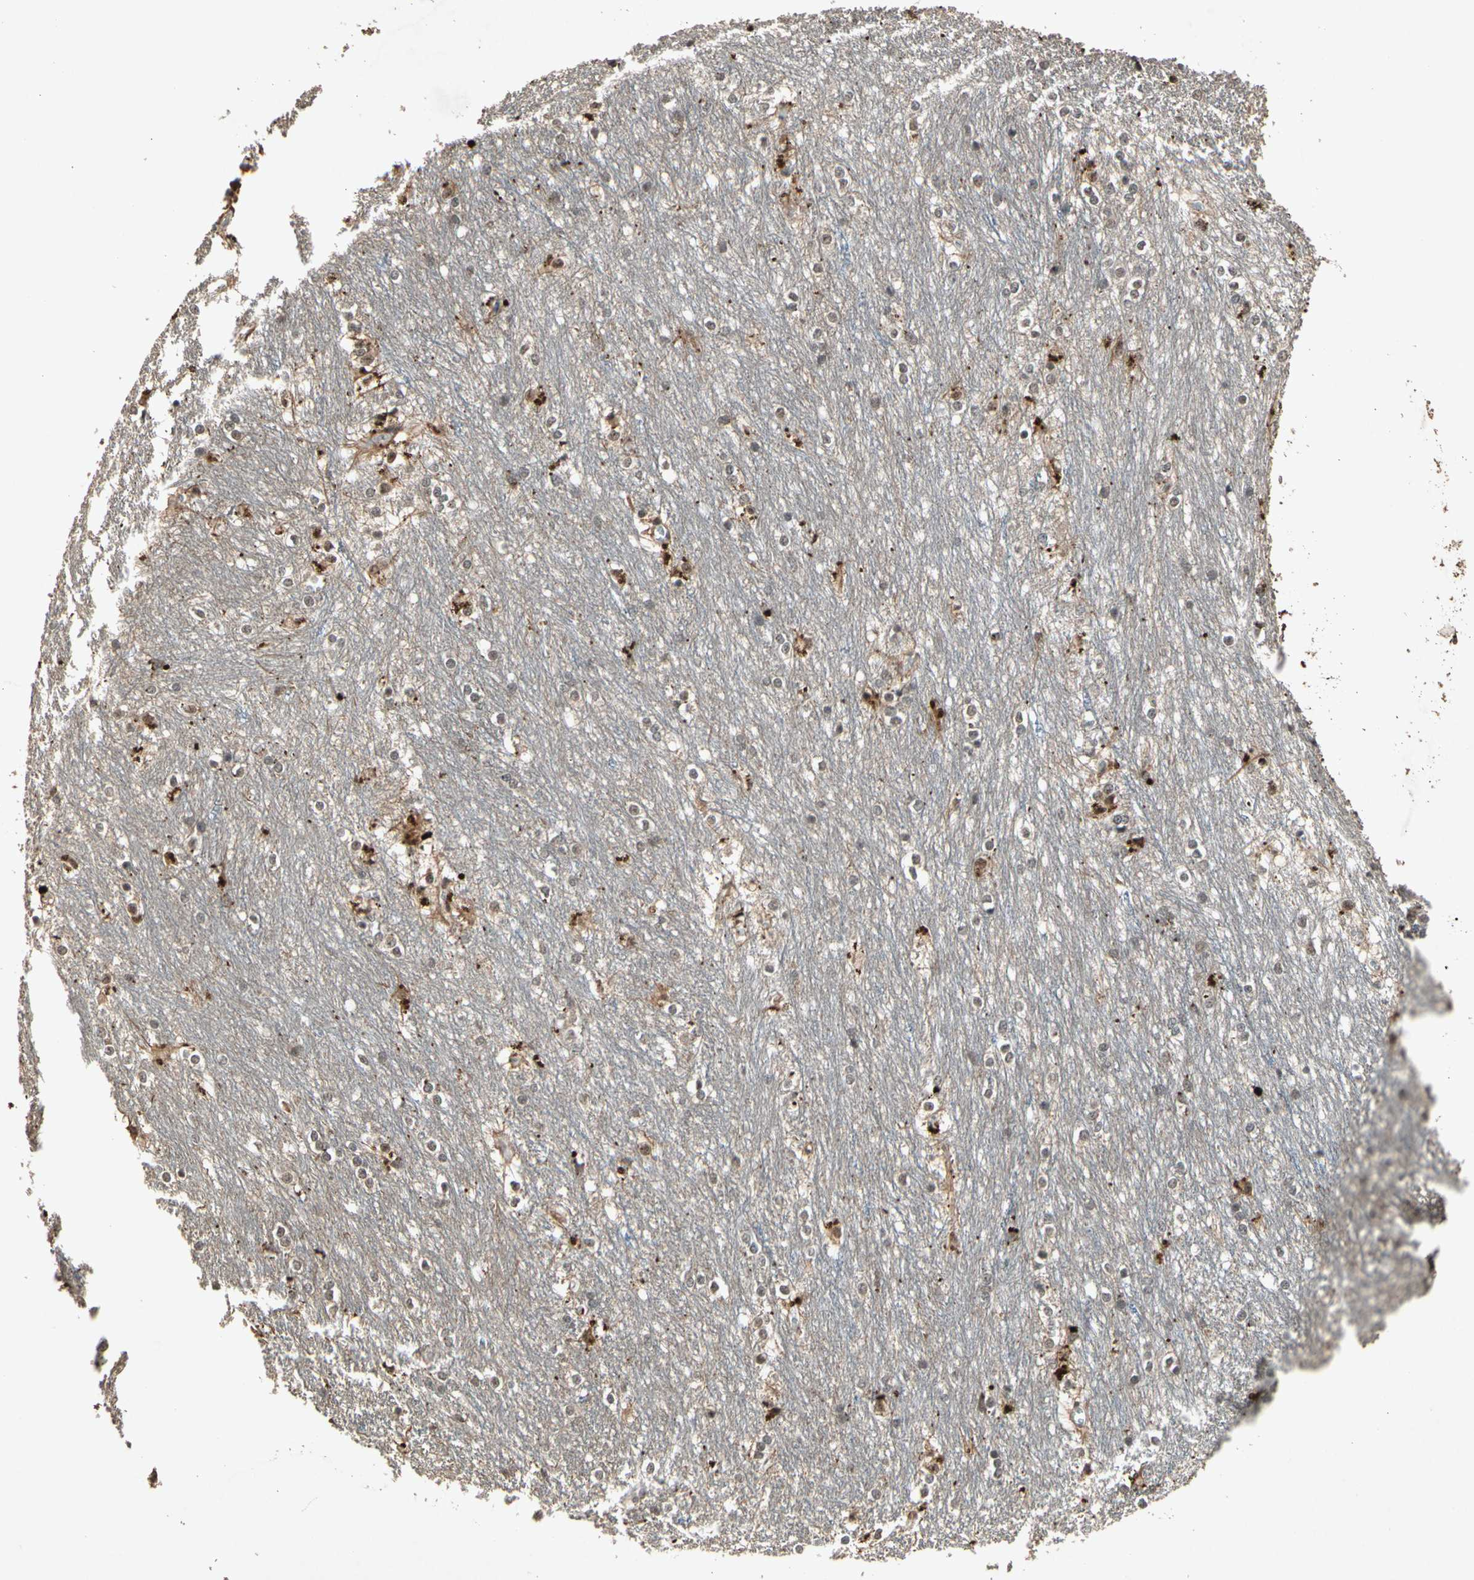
{"staining": {"intensity": "moderate", "quantity": "<25%", "location": "cytoplasmic/membranous"}, "tissue": "caudate", "cell_type": "Glial cells", "image_type": "normal", "snomed": [{"axis": "morphology", "description": "Normal tissue, NOS"}, {"axis": "topography", "description": "Lateral ventricle wall"}], "caption": "Brown immunohistochemical staining in benign caudate shows moderate cytoplasmic/membranous expression in approximately <25% of glial cells.", "gene": "PML", "patient": {"sex": "female", "age": 19}}